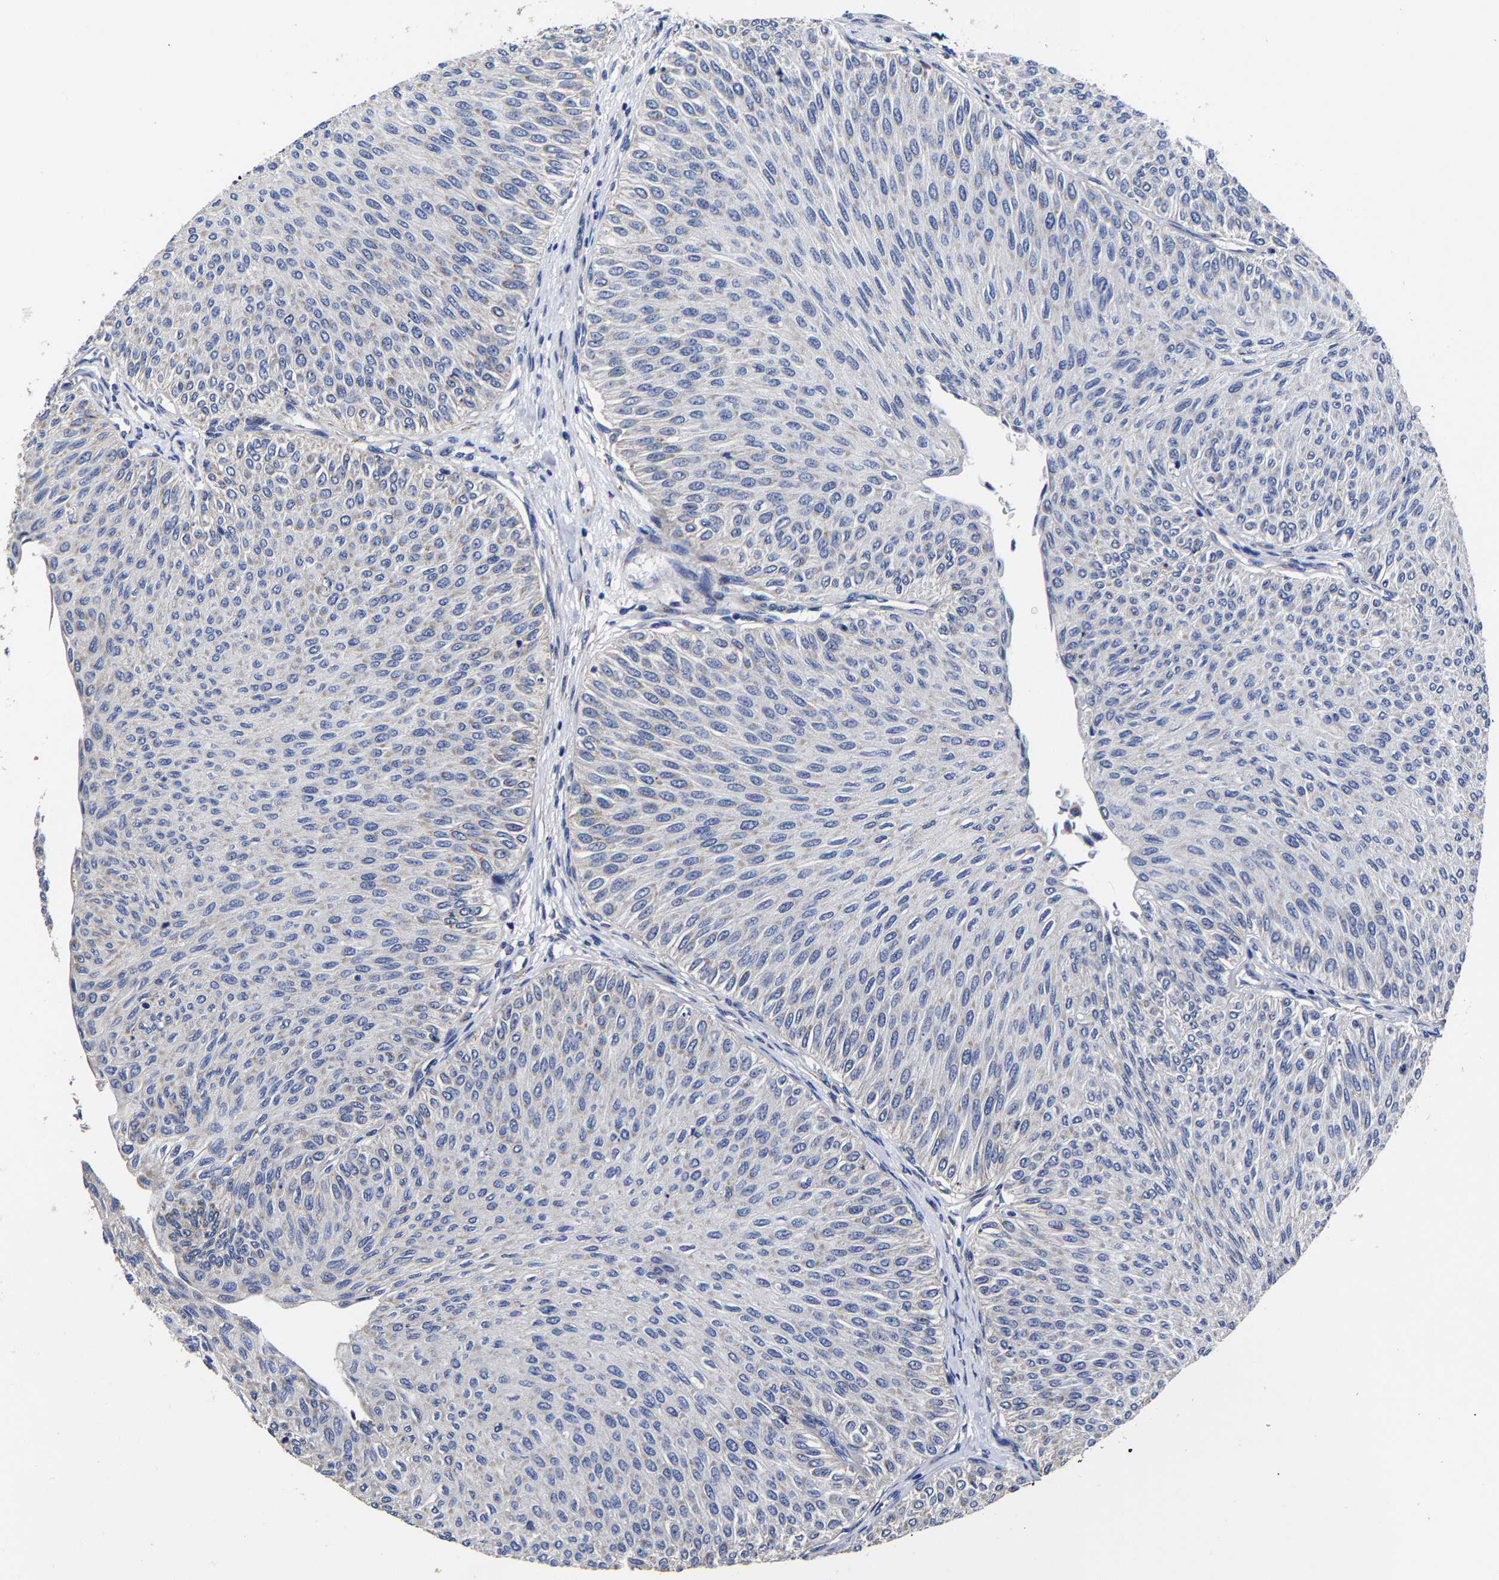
{"staining": {"intensity": "negative", "quantity": "none", "location": "none"}, "tissue": "urothelial cancer", "cell_type": "Tumor cells", "image_type": "cancer", "snomed": [{"axis": "morphology", "description": "Urothelial carcinoma, Low grade"}, {"axis": "topography", "description": "Urinary bladder"}], "caption": "Immunohistochemistry (IHC) of human urothelial cancer displays no positivity in tumor cells. Nuclei are stained in blue.", "gene": "AASS", "patient": {"sex": "male", "age": 78}}